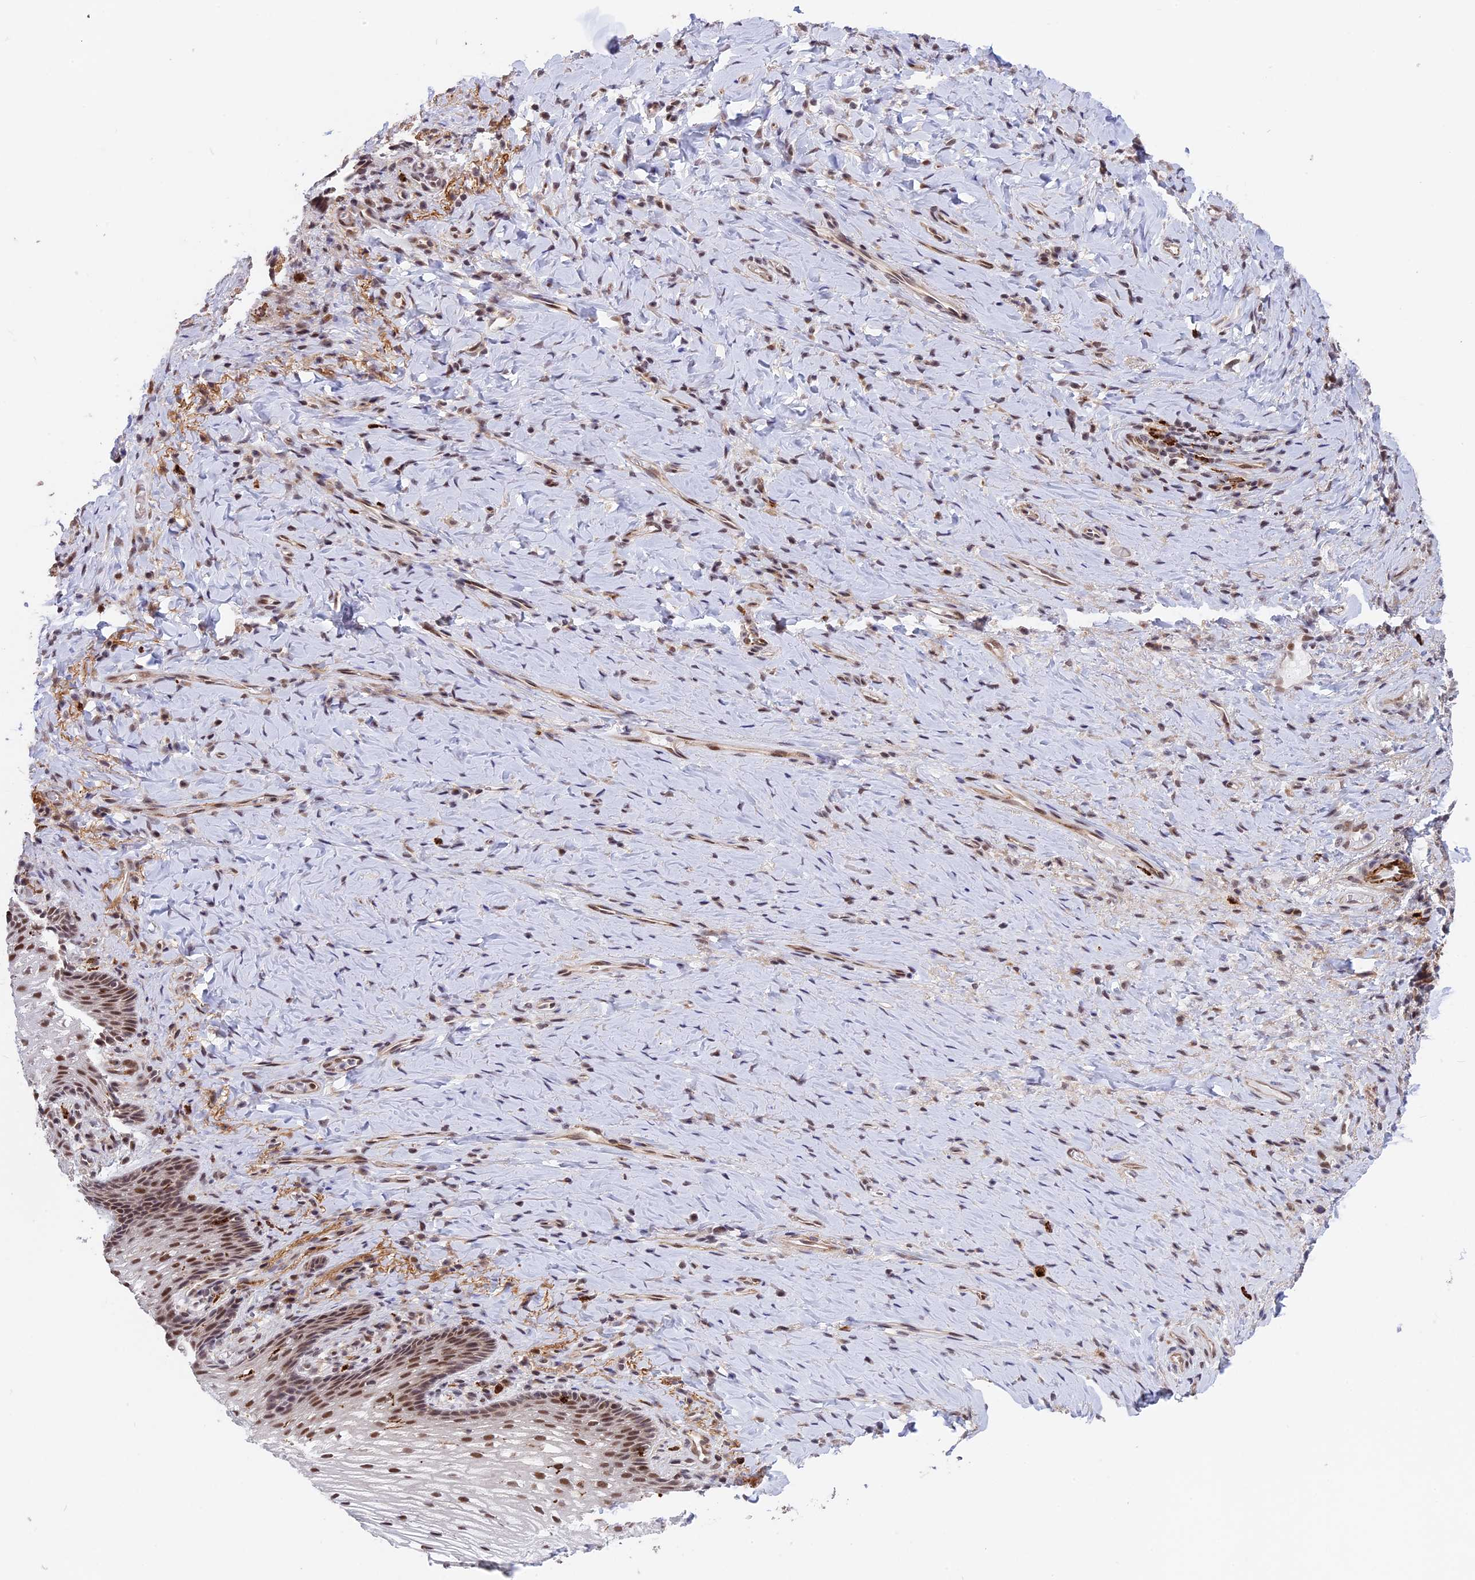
{"staining": {"intensity": "moderate", "quantity": ">75%", "location": "nuclear"}, "tissue": "vagina", "cell_type": "Squamous epithelial cells", "image_type": "normal", "snomed": [{"axis": "morphology", "description": "Normal tissue, NOS"}, {"axis": "topography", "description": "Vagina"}], "caption": "A micrograph of human vagina stained for a protein displays moderate nuclear brown staining in squamous epithelial cells.", "gene": "POLR2C", "patient": {"sex": "female", "age": 60}}